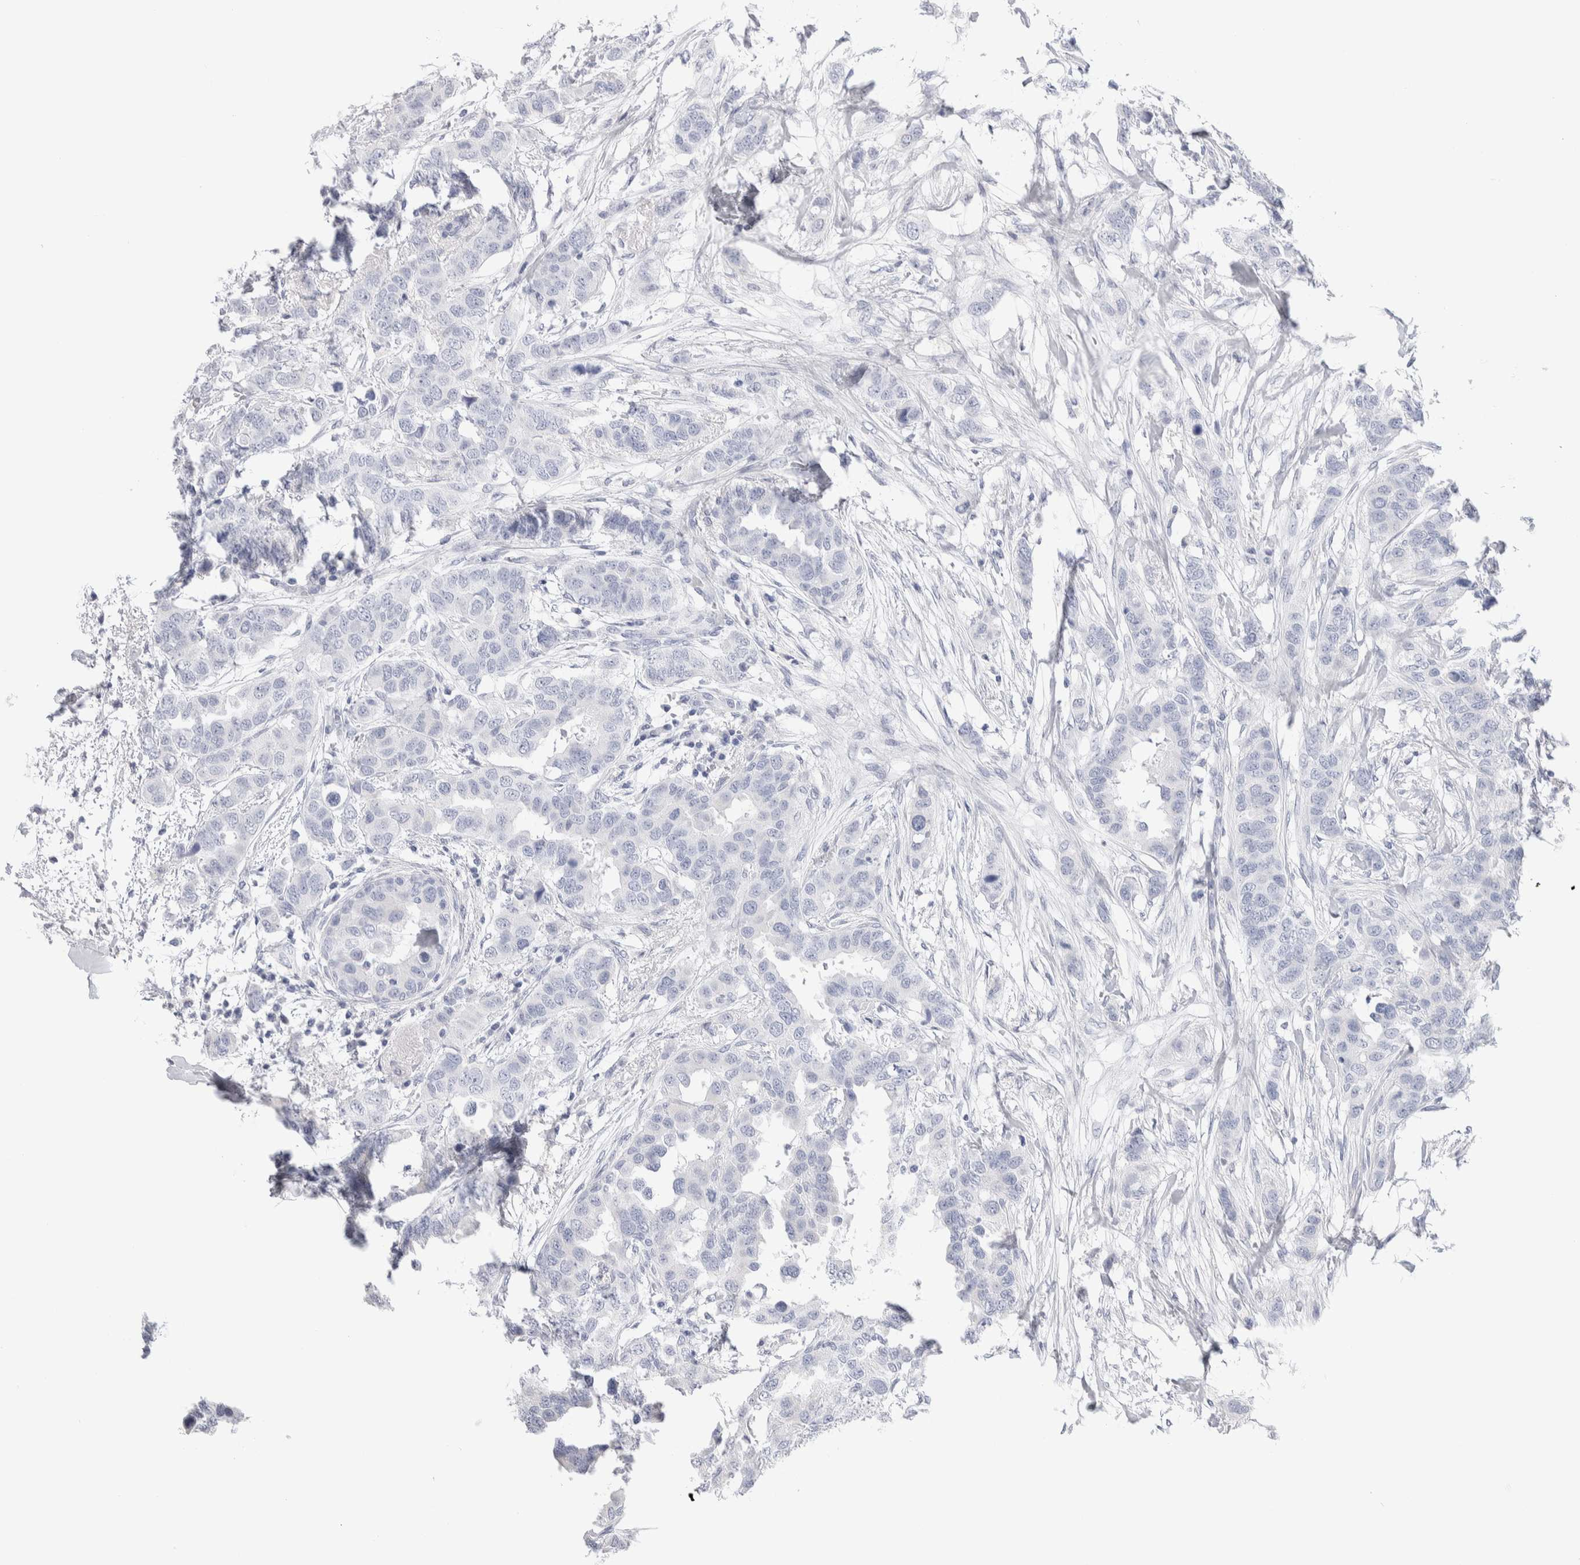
{"staining": {"intensity": "negative", "quantity": "none", "location": "none"}, "tissue": "breast cancer", "cell_type": "Tumor cells", "image_type": "cancer", "snomed": [{"axis": "morphology", "description": "Duct carcinoma"}, {"axis": "topography", "description": "Breast"}], "caption": "A micrograph of human breast cancer is negative for staining in tumor cells.", "gene": "GDA", "patient": {"sex": "female", "age": 50}}